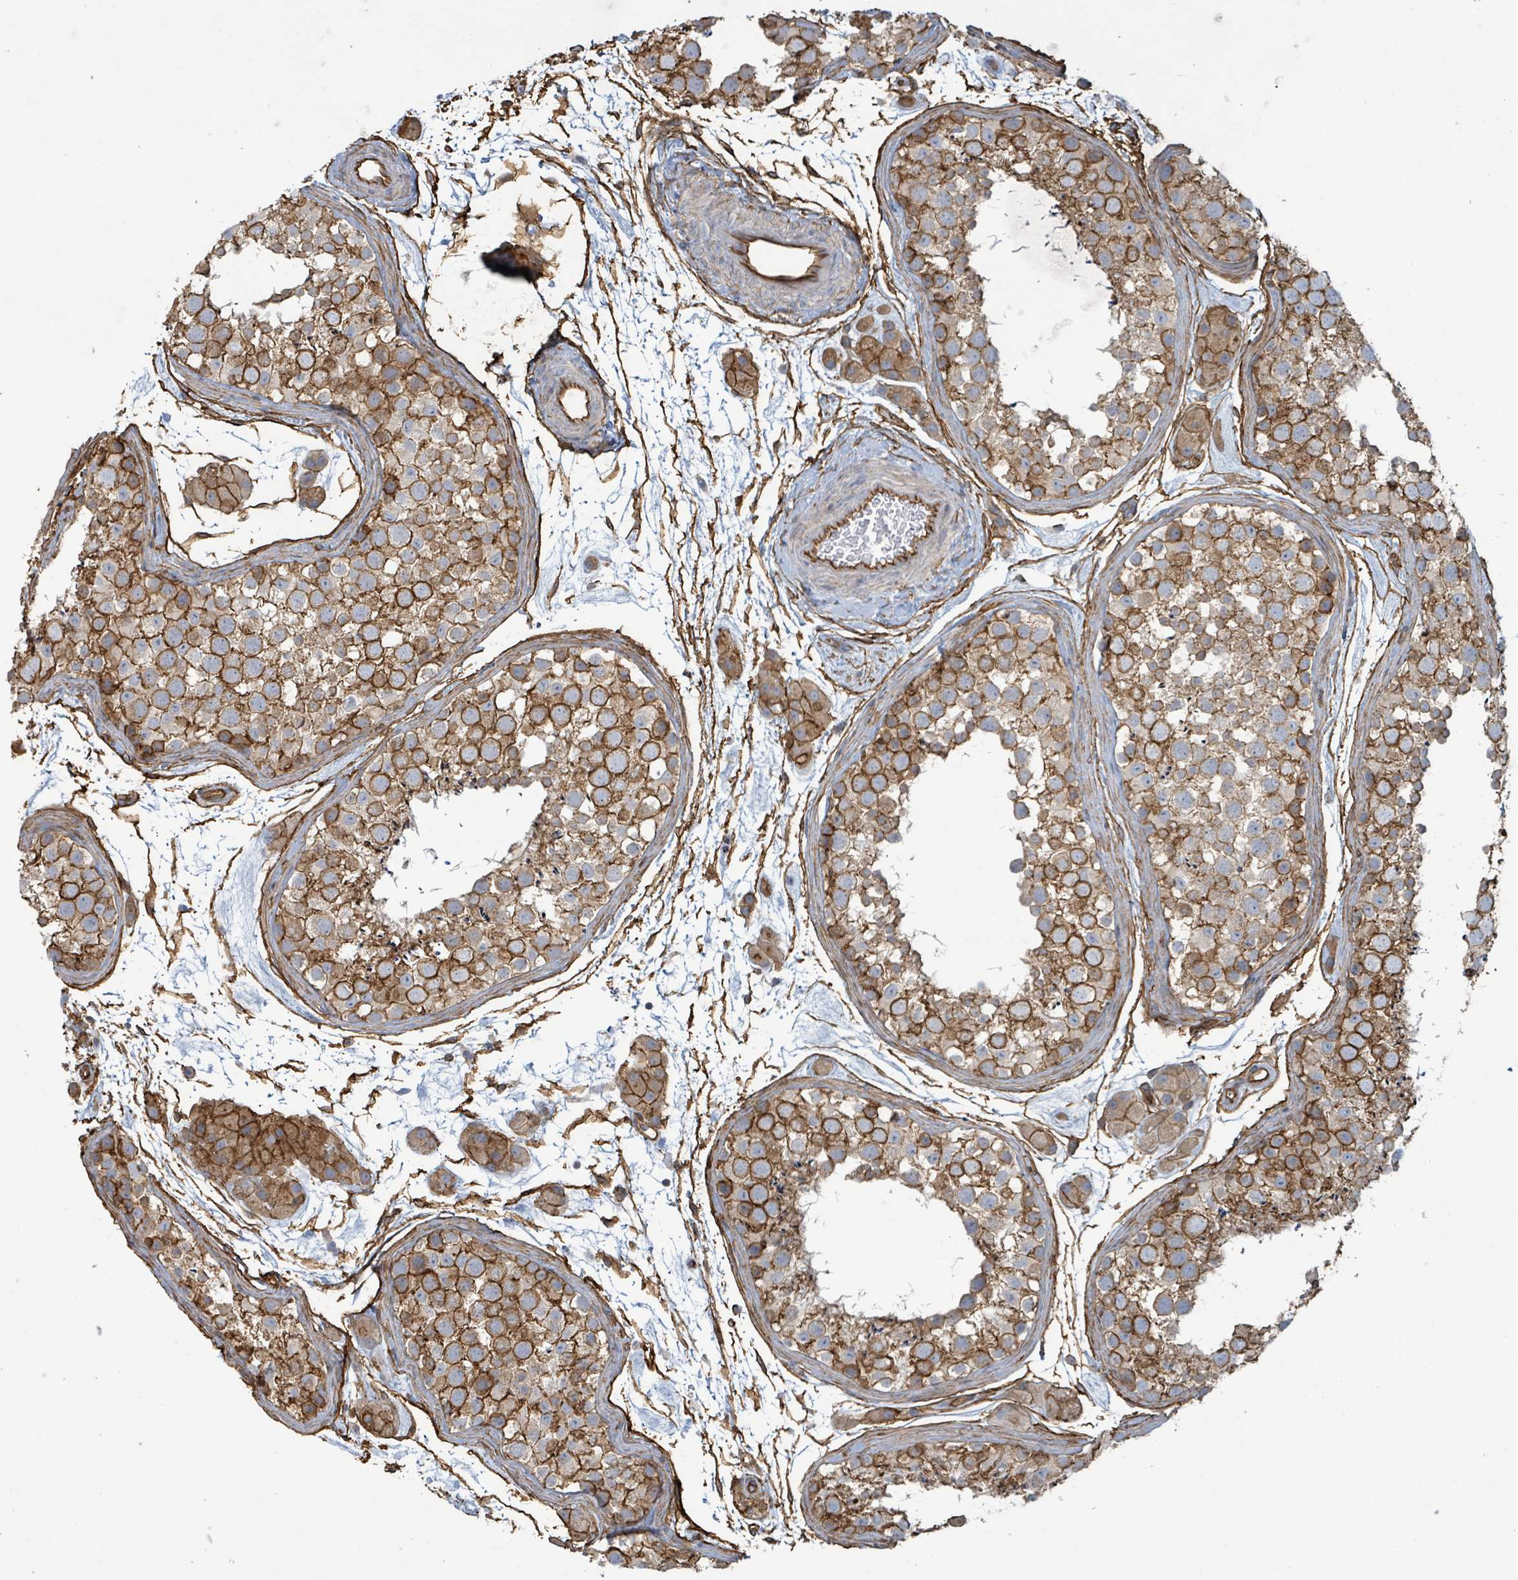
{"staining": {"intensity": "moderate", "quantity": ">75%", "location": "cytoplasmic/membranous"}, "tissue": "testis", "cell_type": "Cells in seminiferous ducts", "image_type": "normal", "snomed": [{"axis": "morphology", "description": "Normal tissue, NOS"}, {"axis": "topography", "description": "Testis"}], "caption": "Moderate cytoplasmic/membranous positivity is seen in about >75% of cells in seminiferous ducts in unremarkable testis. The protein is stained brown, and the nuclei are stained in blue (DAB IHC with brightfield microscopy, high magnification).", "gene": "LDOC1", "patient": {"sex": "male", "age": 41}}